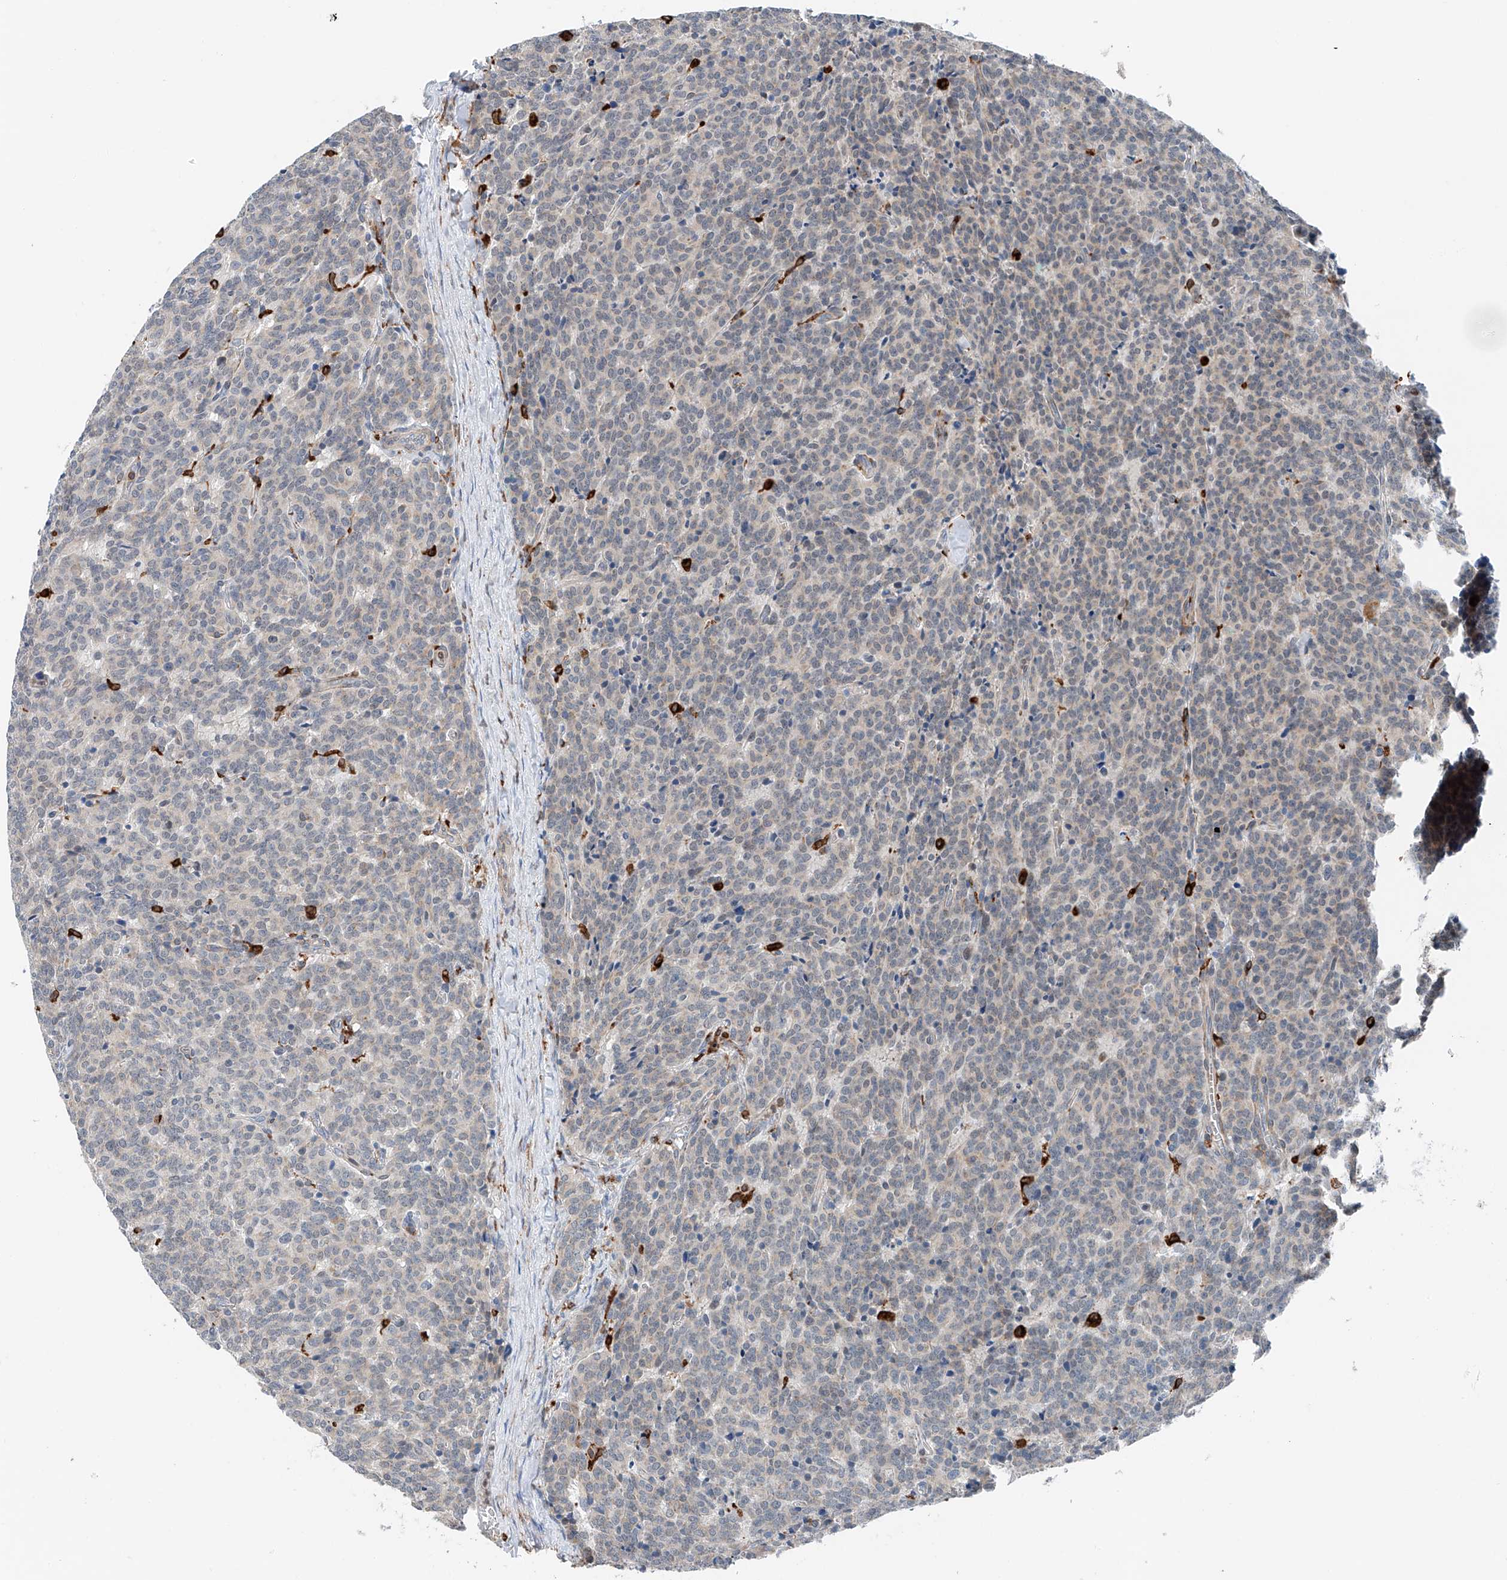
{"staining": {"intensity": "negative", "quantity": "none", "location": "none"}, "tissue": "carcinoid", "cell_type": "Tumor cells", "image_type": "cancer", "snomed": [{"axis": "morphology", "description": "Carcinoid, malignant, NOS"}, {"axis": "topography", "description": "Lung"}], "caption": "Immunohistochemical staining of carcinoid reveals no significant expression in tumor cells. The staining is performed using DAB (3,3'-diaminobenzidine) brown chromogen with nuclei counter-stained in using hematoxylin.", "gene": "TBXAS1", "patient": {"sex": "female", "age": 46}}